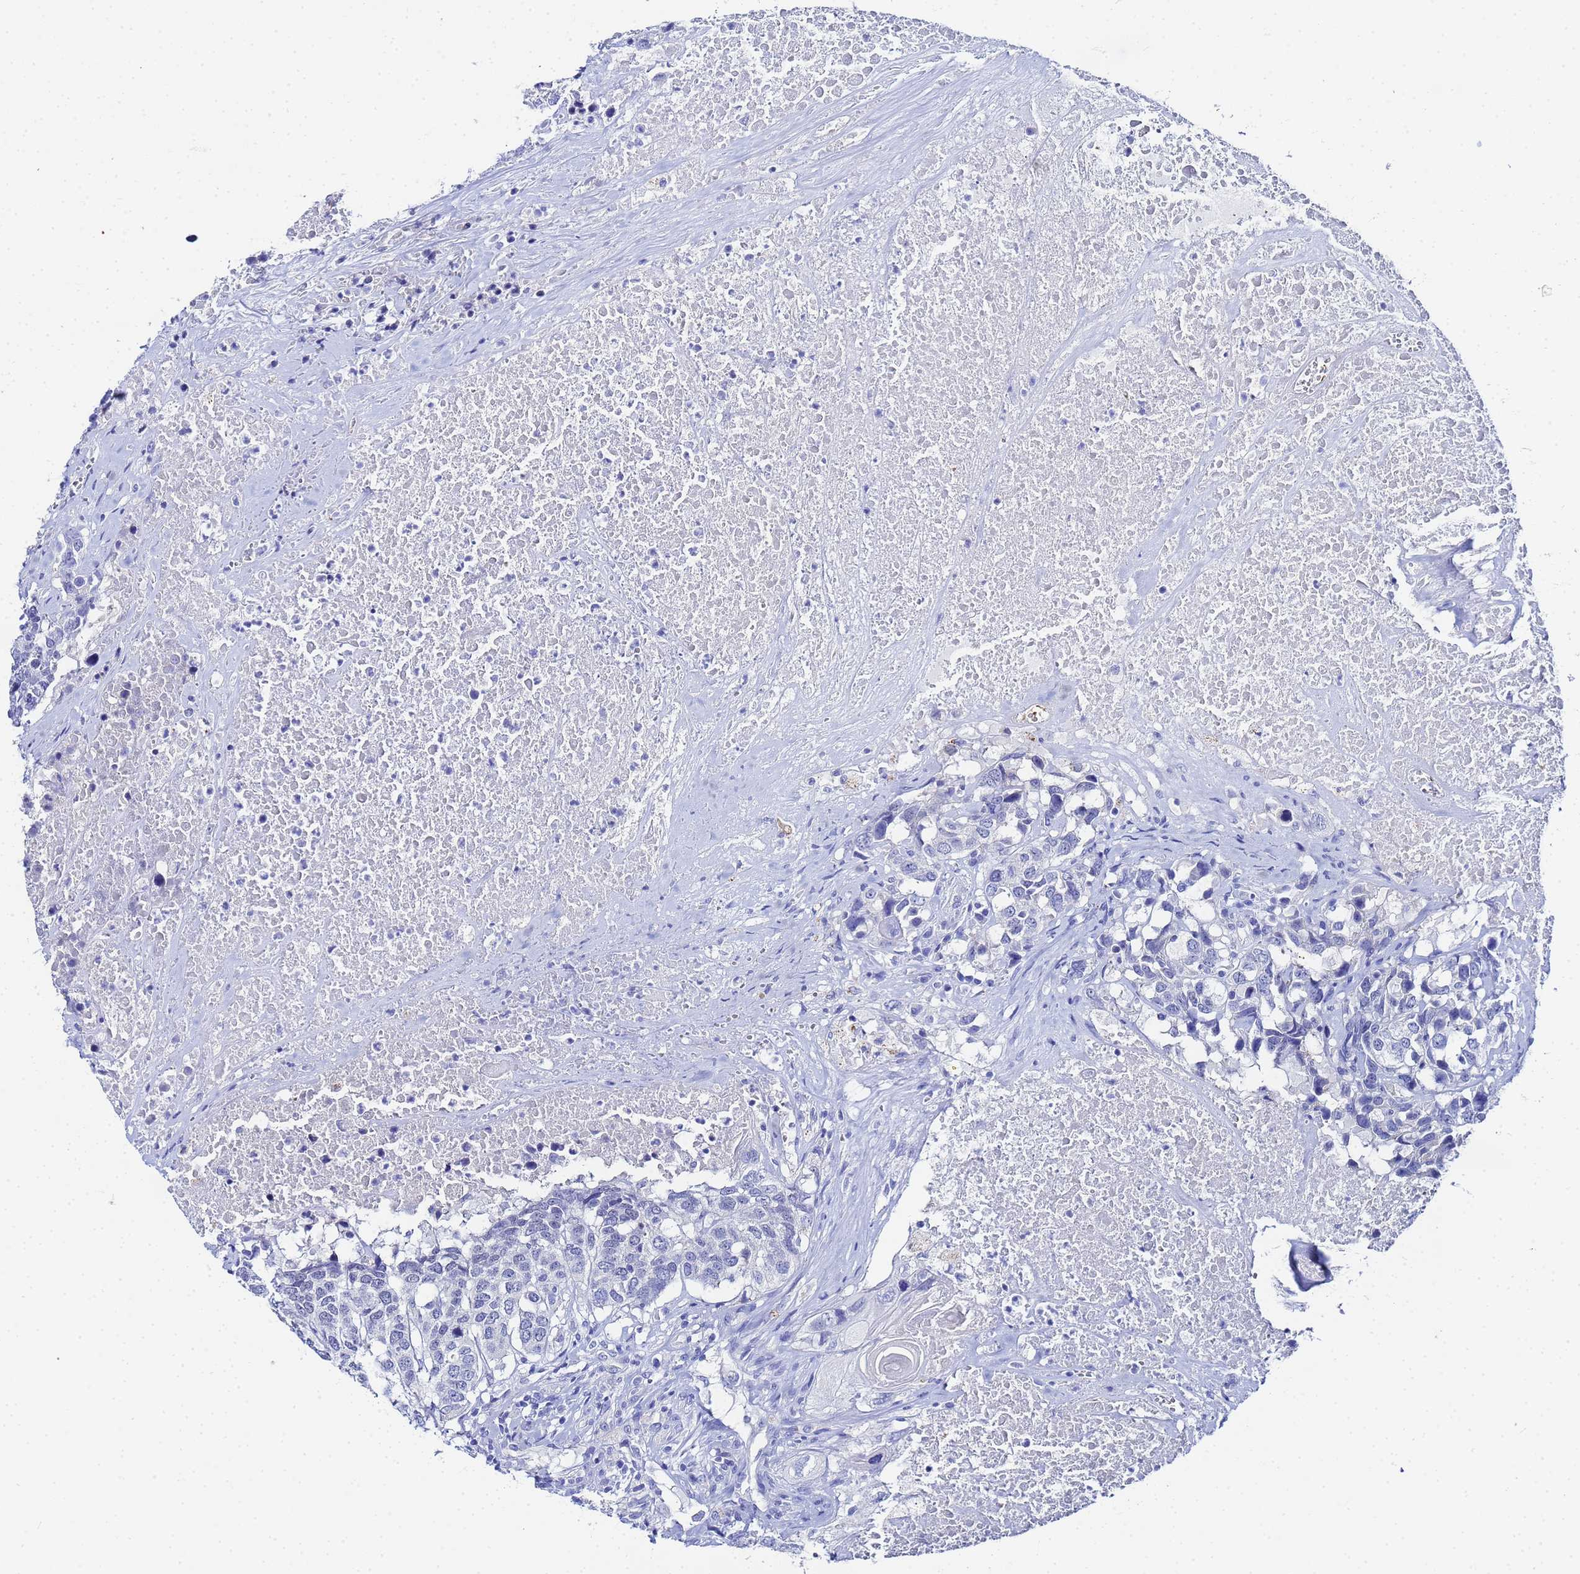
{"staining": {"intensity": "negative", "quantity": "none", "location": "none"}, "tissue": "head and neck cancer", "cell_type": "Tumor cells", "image_type": "cancer", "snomed": [{"axis": "morphology", "description": "Squamous cell carcinoma, NOS"}, {"axis": "topography", "description": "Head-Neck"}], "caption": "Protein analysis of head and neck squamous cell carcinoma demonstrates no significant staining in tumor cells.", "gene": "ZNF26", "patient": {"sex": "male", "age": 66}}